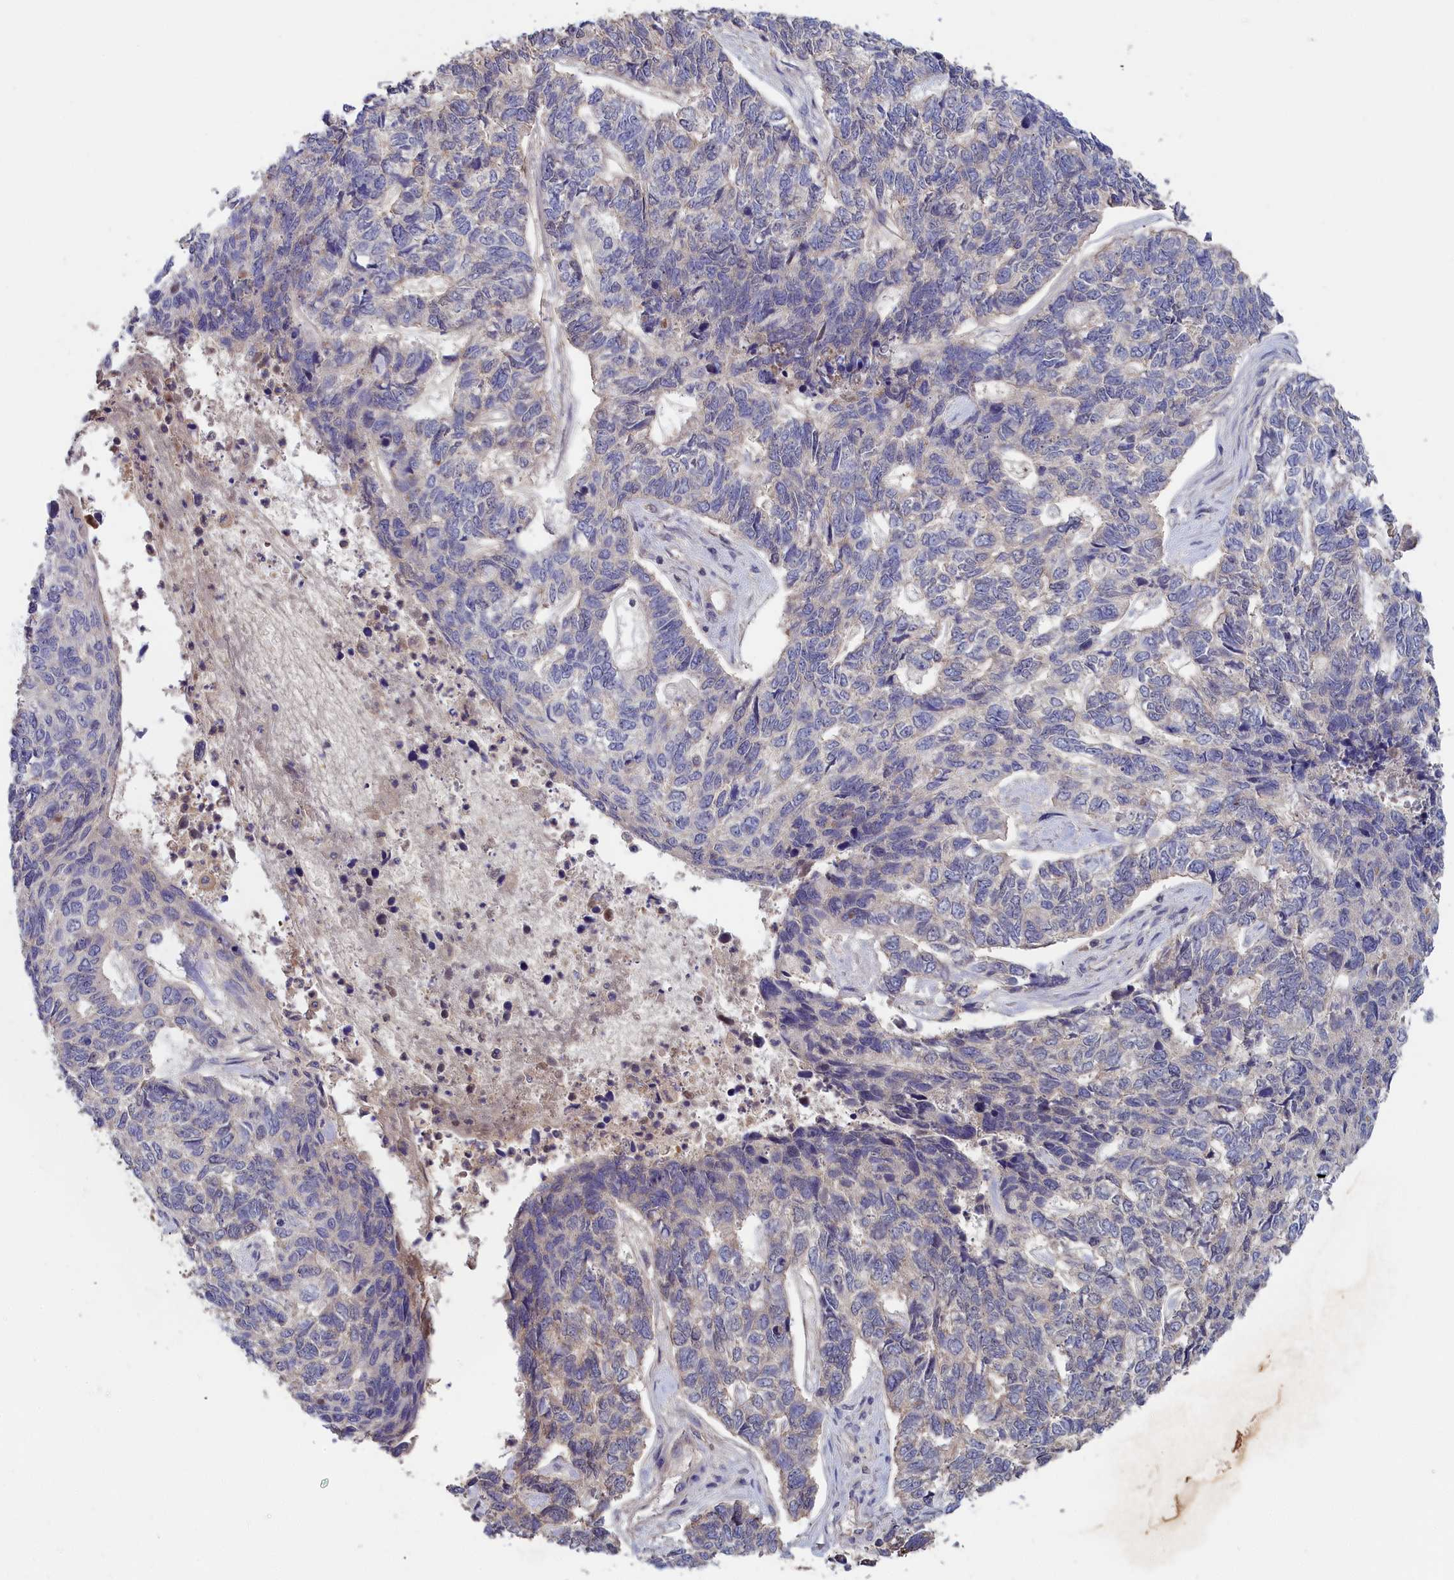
{"staining": {"intensity": "negative", "quantity": "none", "location": "none"}, "tissue": "skin cancer", "cell_type": "Tumor cells", "image_type": "cancer", "snomed": [{"axis": "morphology", "description": "Basal cell carcinoma"}, {"axis": "topography", "description": "Skin"}], "caption": "A high-resolution histopathology image shows immunohistochemistry staining of skin cancer, which reveals no significant expression in tumor cells.", "gene": "CELF5", "patient": {"sex": "female", "age": 65}}